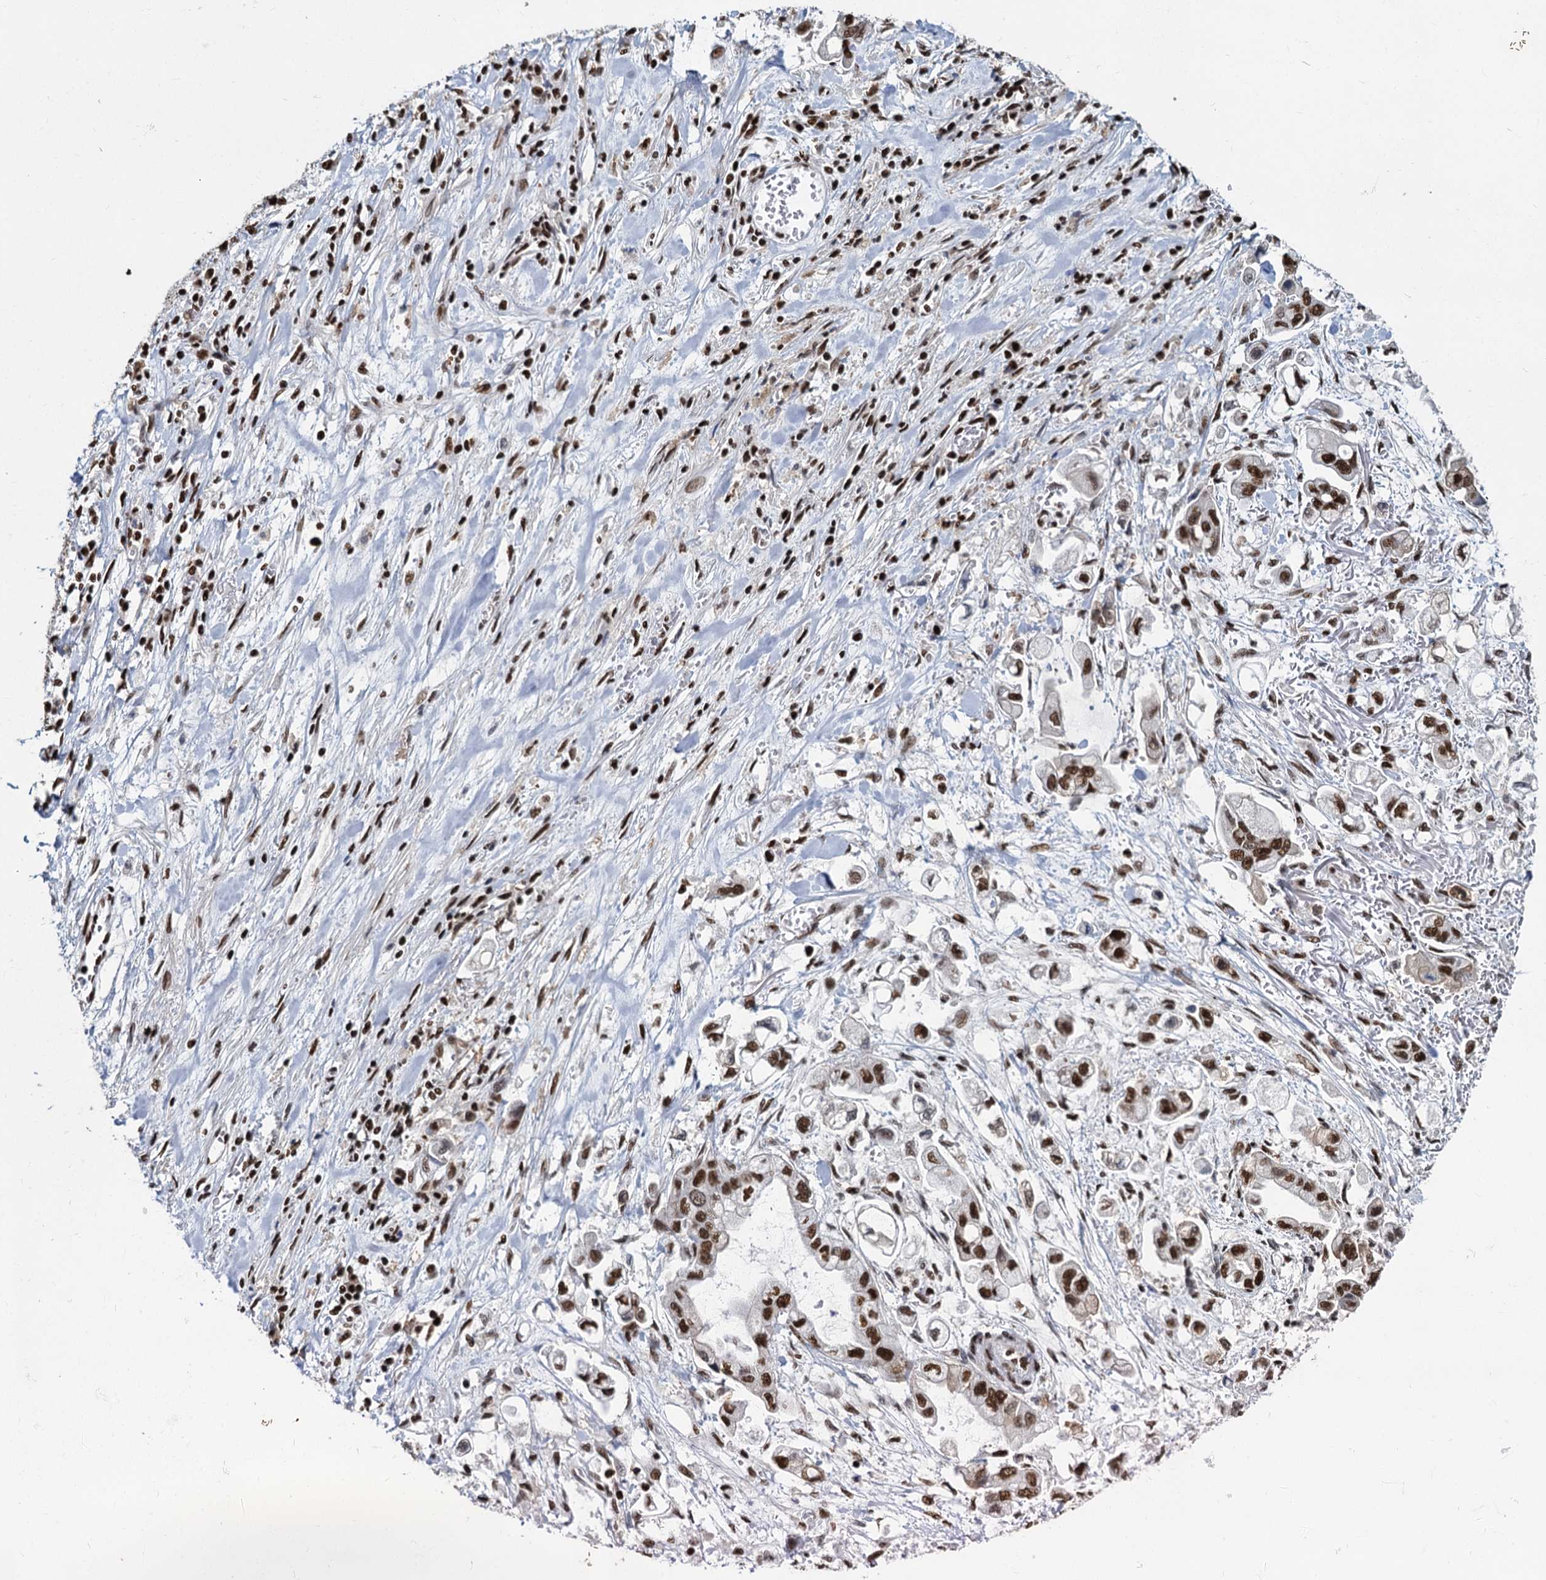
{"staining": {"intensity": "strong", "quantity": ">75%", "location": "nuclear"}, "tissue": "stomach cancer", "cell_type": "Tumor cells", "image_type": "cancer", "snomed": [{"axis": "morphology", "description": "Adenocarcinoma, NOS"}, {"axis": "topography", "description": "Stomach"}], "caption": "IHC of human stomach adenocarcinoma exhibits high levels of strong nuclear staining in approximately >75% of tumor cells.", "gene": "DCPS", "patient": {"sex": "male", "age": 62}}